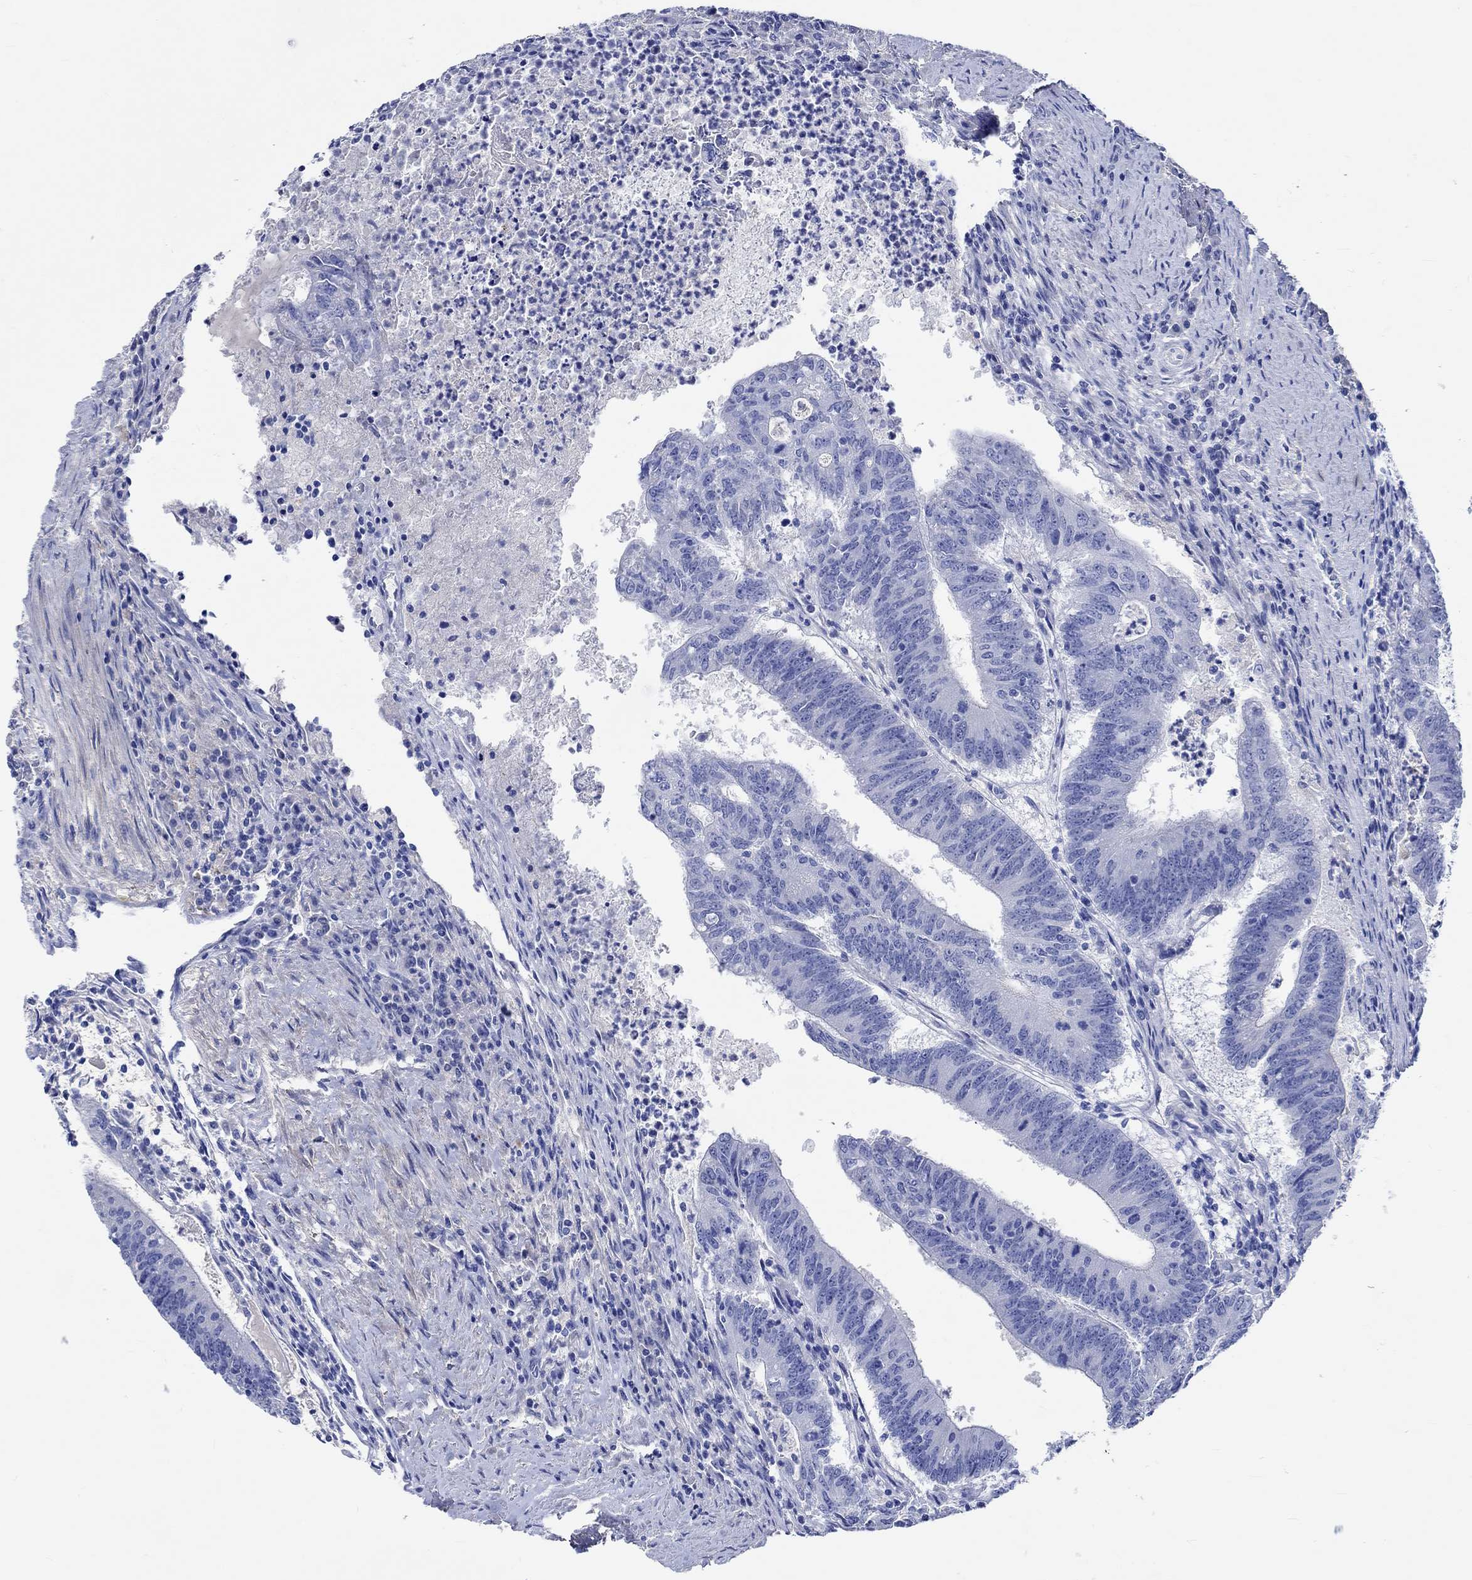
{"staining": {"intensity": "negative", "quantity": "none", "location": "none"}, "tissue": "colorectal cancer", "cell_type": "Tumor cells", "image_type": "cancer", "snomed": [{"axis": "morphology", "description": "Adenocarcinoma, NOS"}, {"axis": "topography", "description": "Colon"}], "caption": "Immunohistochemistry photomicrograph of human adenocarcinoma (colorectal) stained for a protein (brown), which exhibits no staining in tumor cells.", "gene": "SHISA4", "patient": {"sex": "female", "age": 70}}